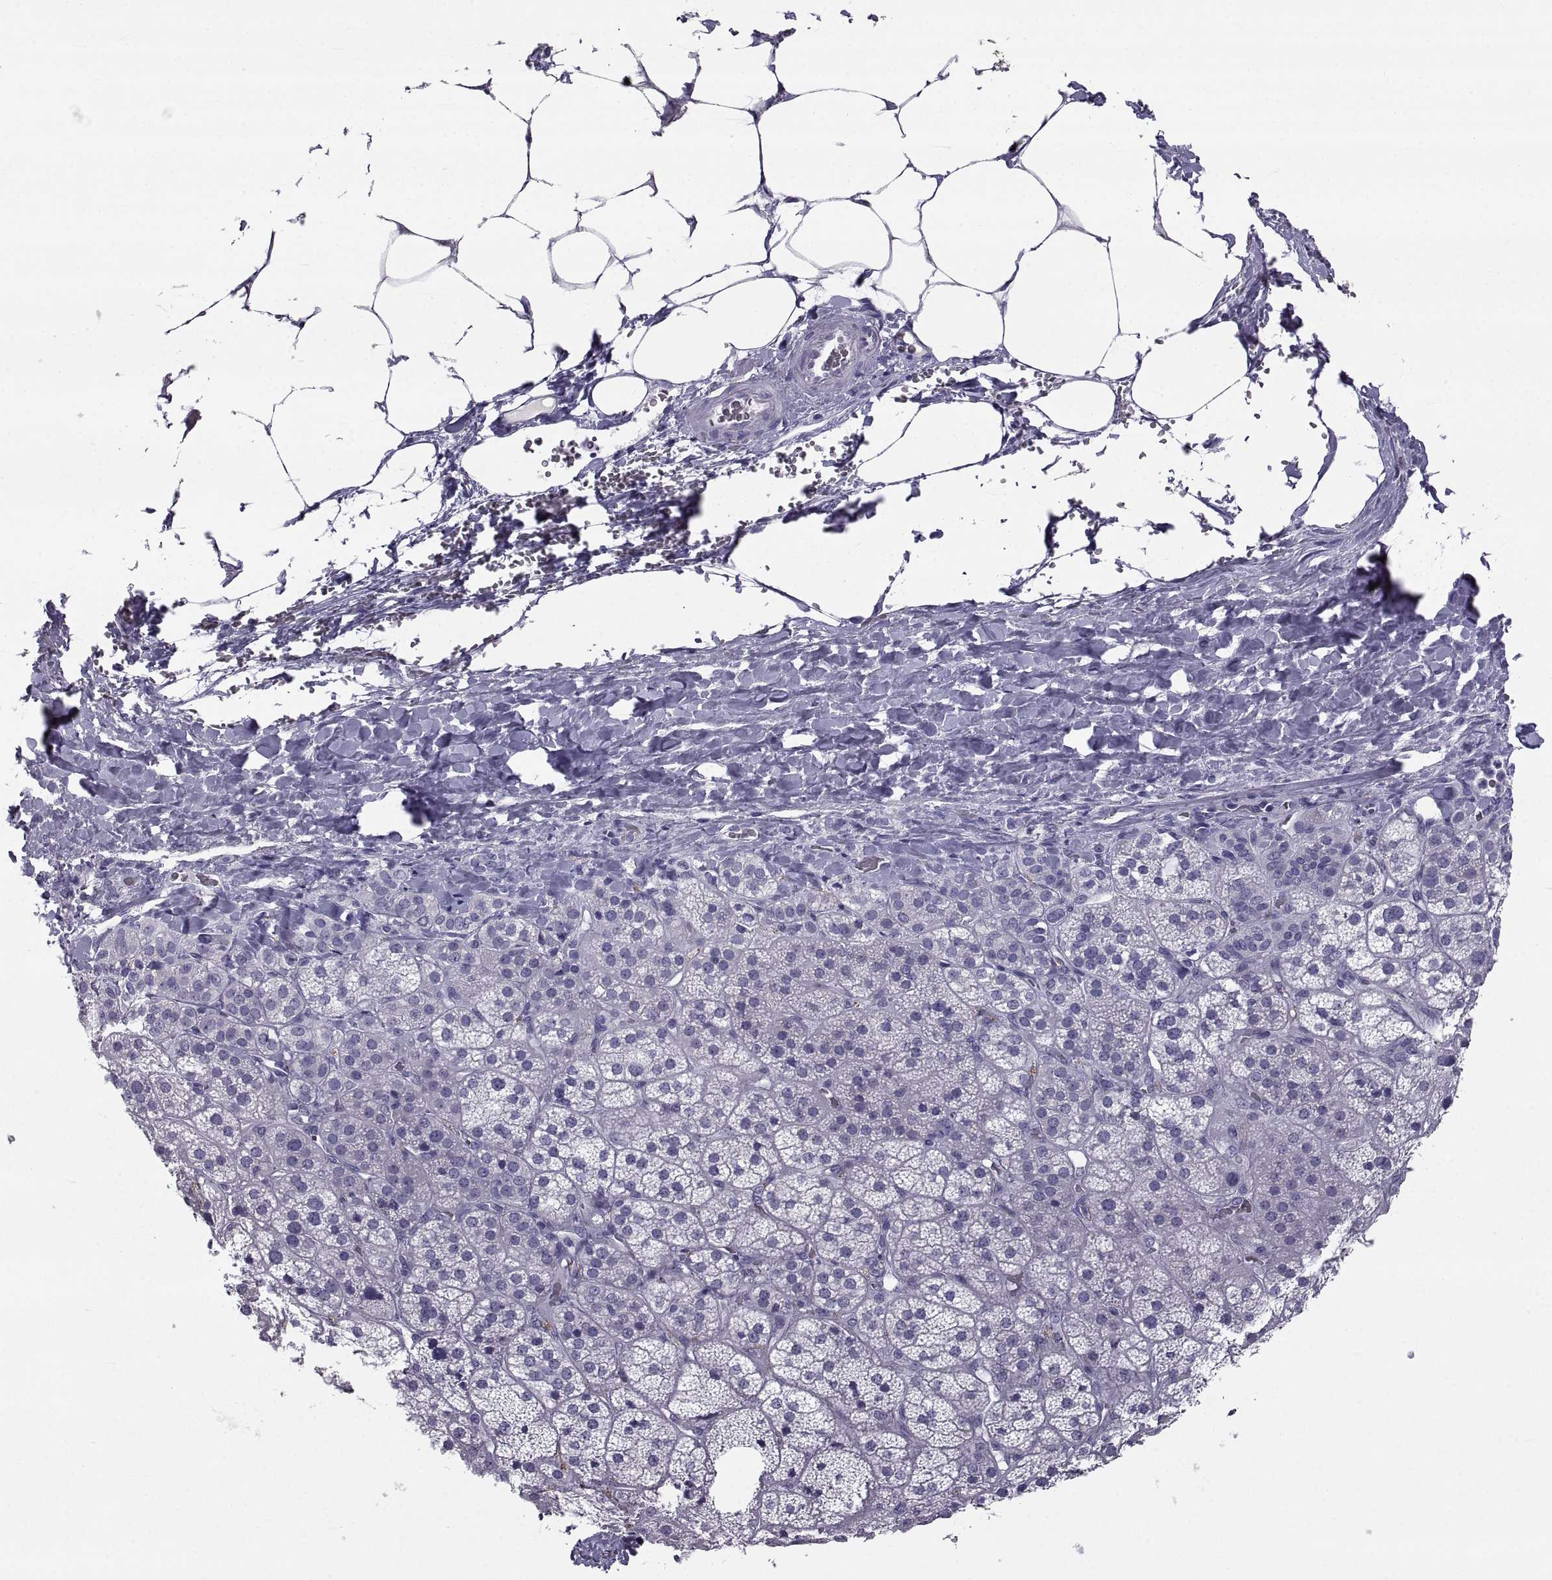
{"staining": {"intensity": "strong", "quantity": "<25%", "location": "cytoplasmic/membranous"}, "tissue": "adrenal gland", "cell_type": "Glandular cells", "image_type": "normal", "snomed": [{"axis": "morphology", "description": "Normal tissue, NOS"}, {"axis": "topography", "description": "Adrenal gland"}], "caption": "This is a photomicrograph of immunohistochemistry staining of benign adrenal gland, which shows strong staining in the cytoplasmic/membranous of glandular cells.", "gene": "PCSK1N", "patient": {"sex": "male", "age": 57}}